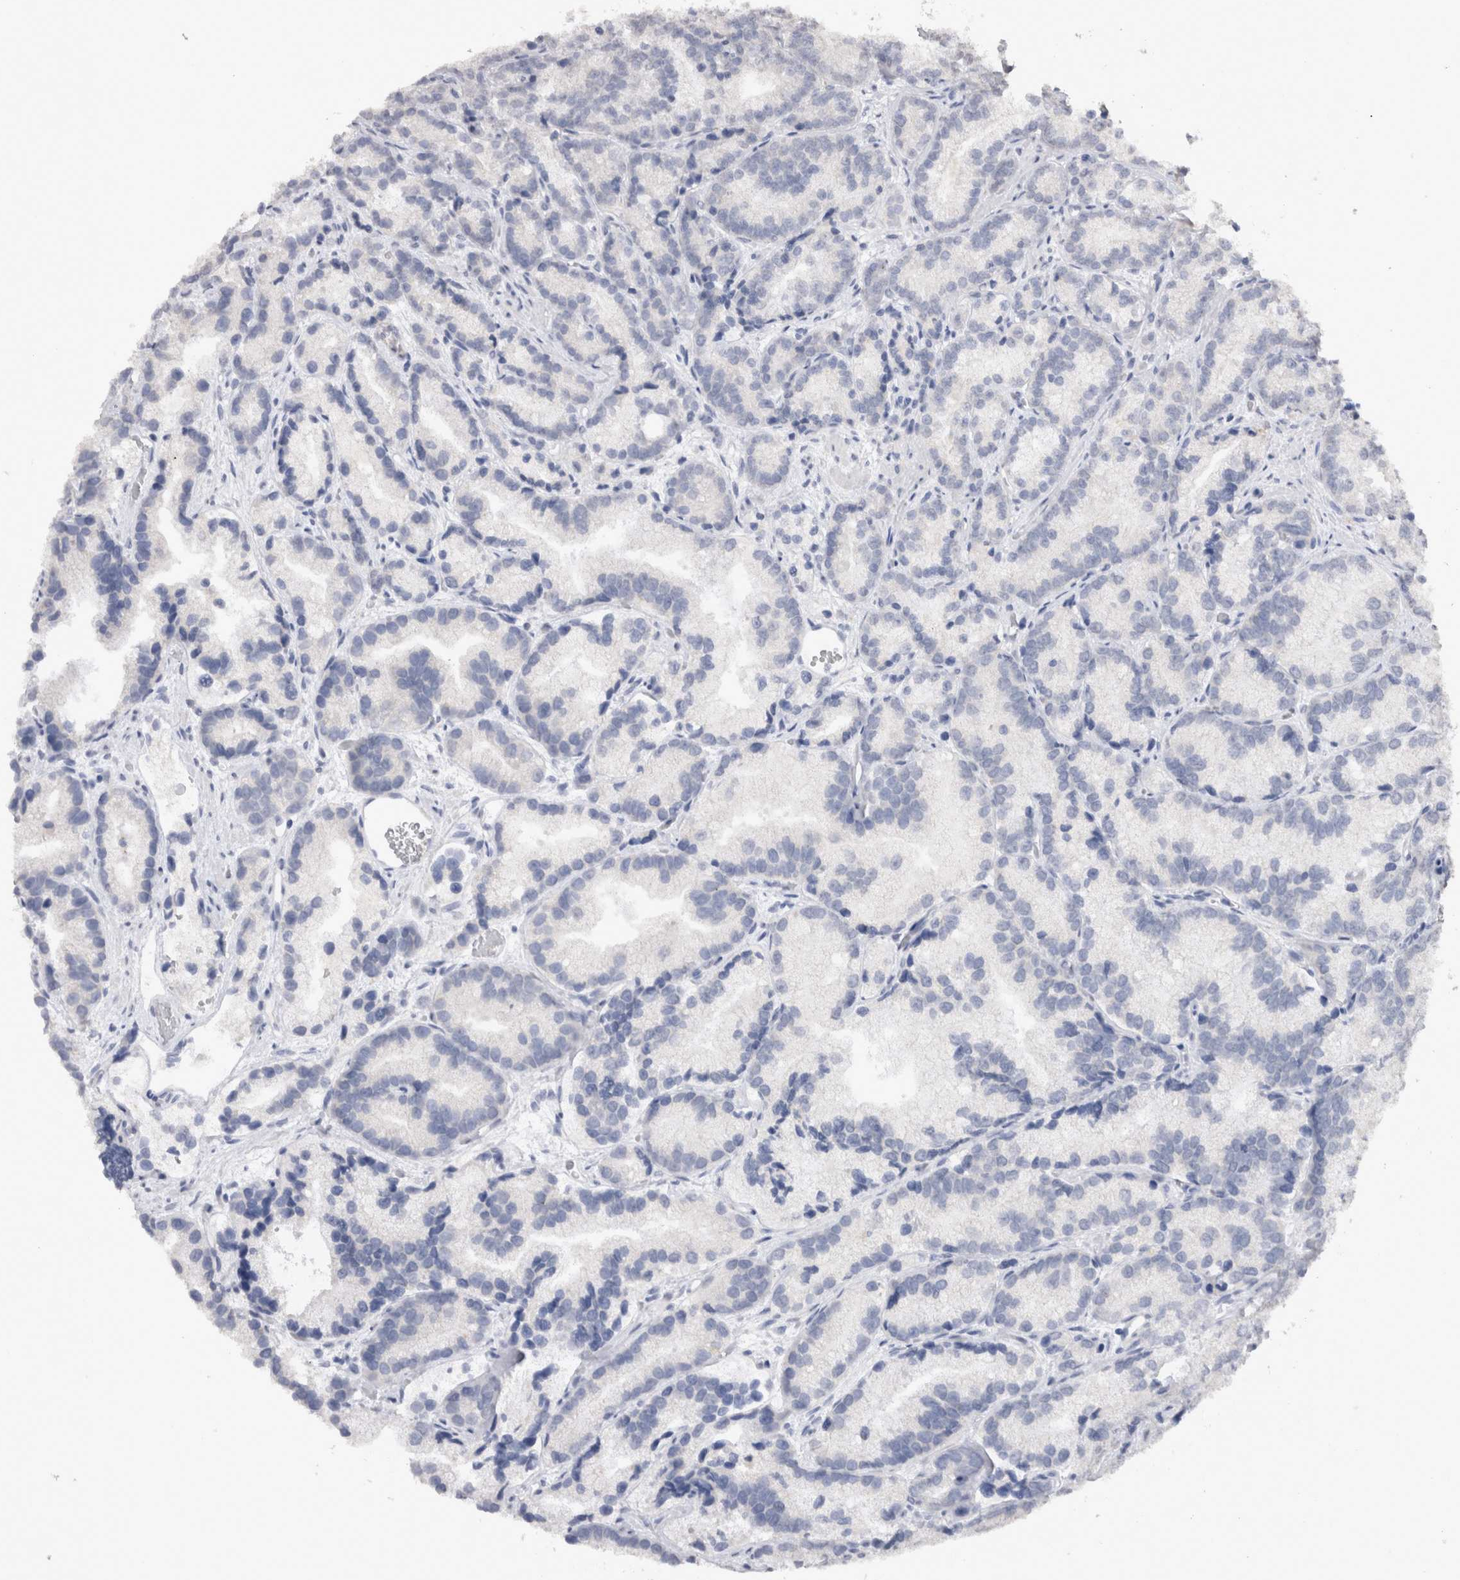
{"staining": {"intensity": "negative", "quantity": "none", "location": "none"}, "tissue": "prostate cancer", "cell_type": "Tumor cells", "image_type": "cancer", "snomed": [{"axis": "morphology", "description": "Adenocarcinoma, Low grade"}, {"axis": "topography", "description": "Prostate"}], "caption": "IHC photomicrograph of human adenocarcinoma (low-grade) (prostate) stained for a protein (brown), which reveals no staining in tumor cells.", "gene": "CDH6", "patient": {"sex": "male", "age": 89}}